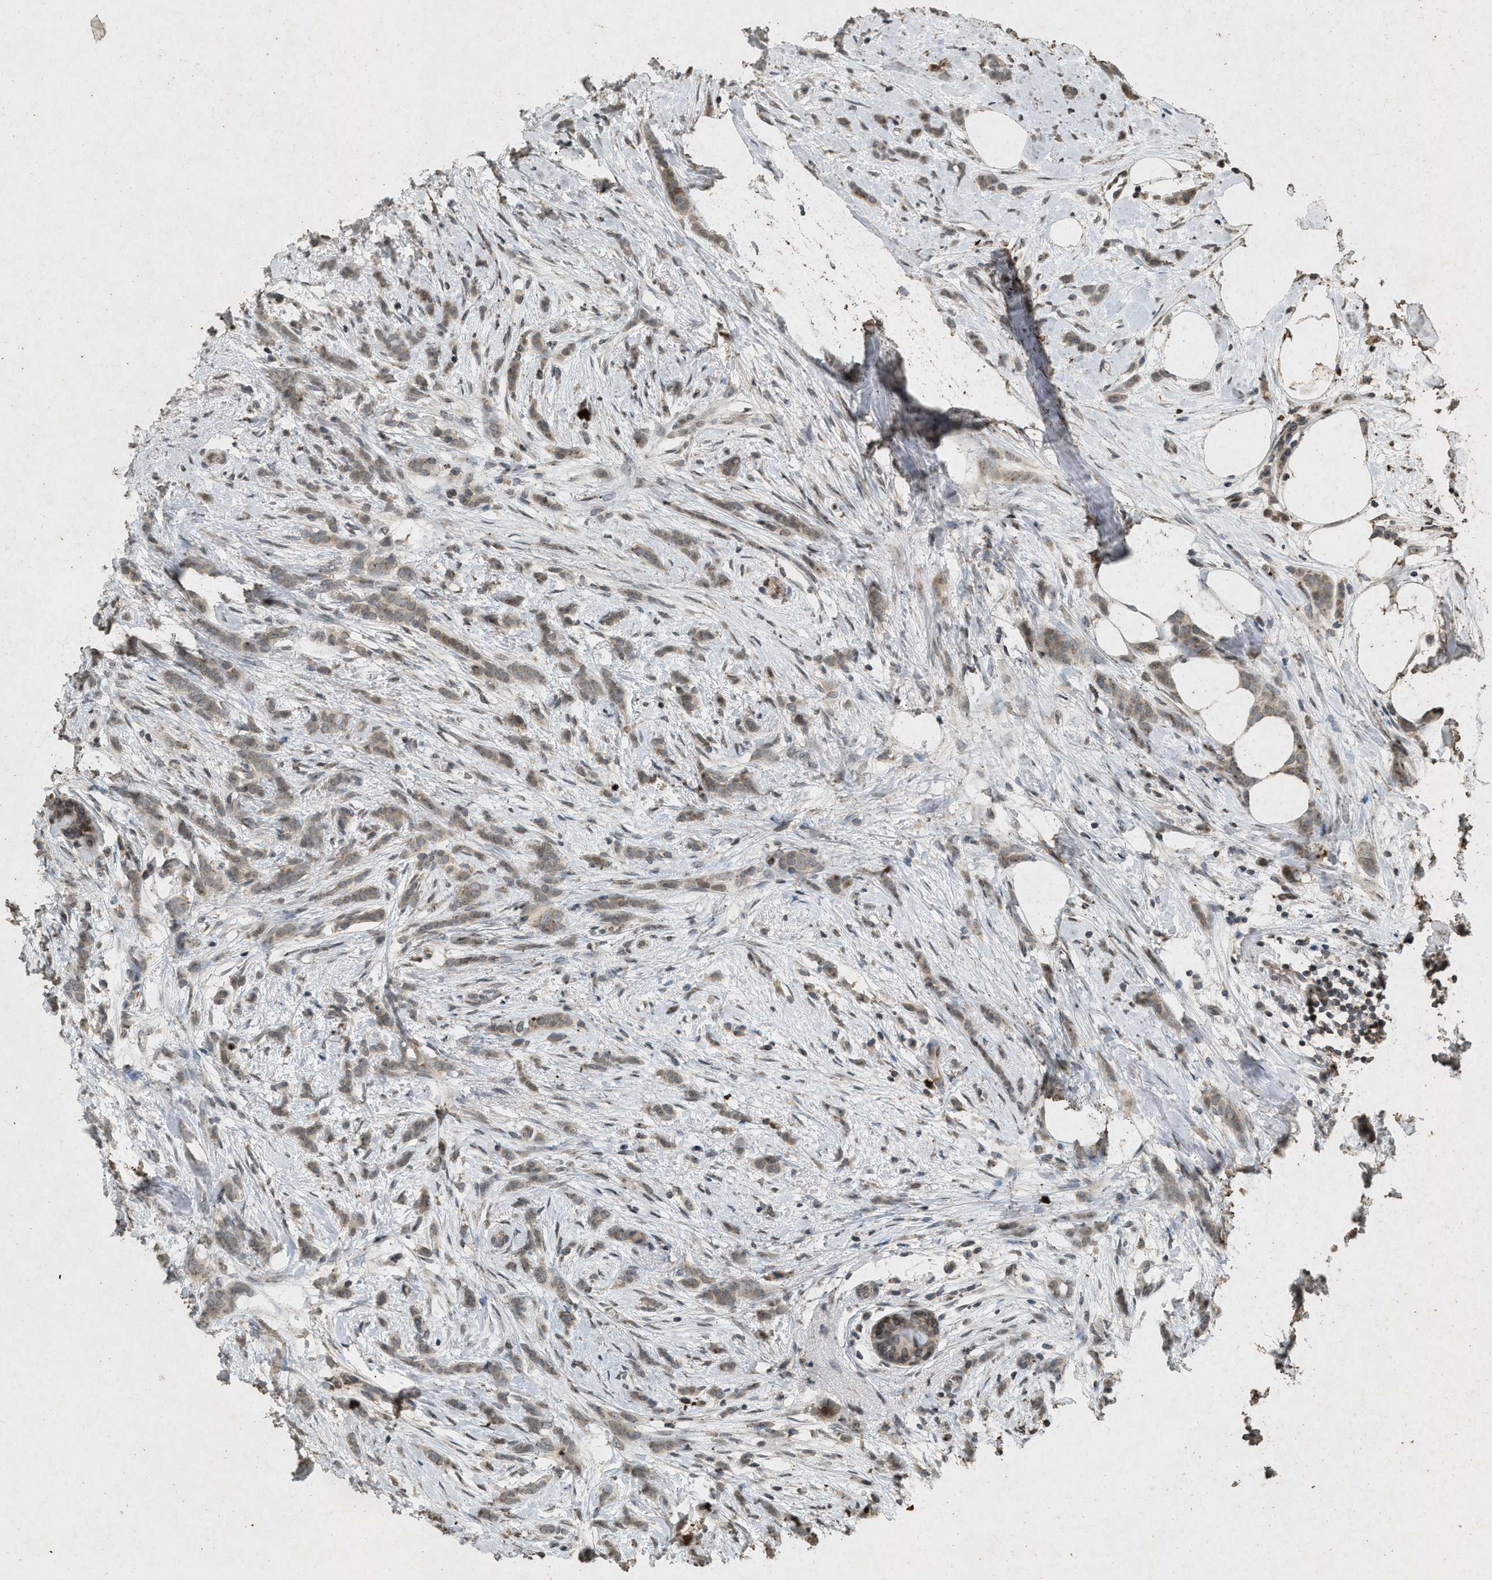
{"staining": {"intensity": "moderate", "quantity": ">75%", "location": "nuclear"}, "tissue": "breast cancer", "cell_type": "Tumor cells", "image_type": "cancer", "snomed": [{"axis": "morphology", "description": "Lobular carcinoma, in situ"}, {"axis": "morphology", "description": "Lobular carcinoma"}, {"axis": "topography", "description": "Breast"}], "caption": "Breast cancer (lobular carcinoma) tissue reveals moderate nuclear expression in approximately >75% of tumor cells (DAB = brown stain, brightfield microscopy at high magnification).", "gene": "ABHD6", "patient": {"sex": "female", "age": 41}}